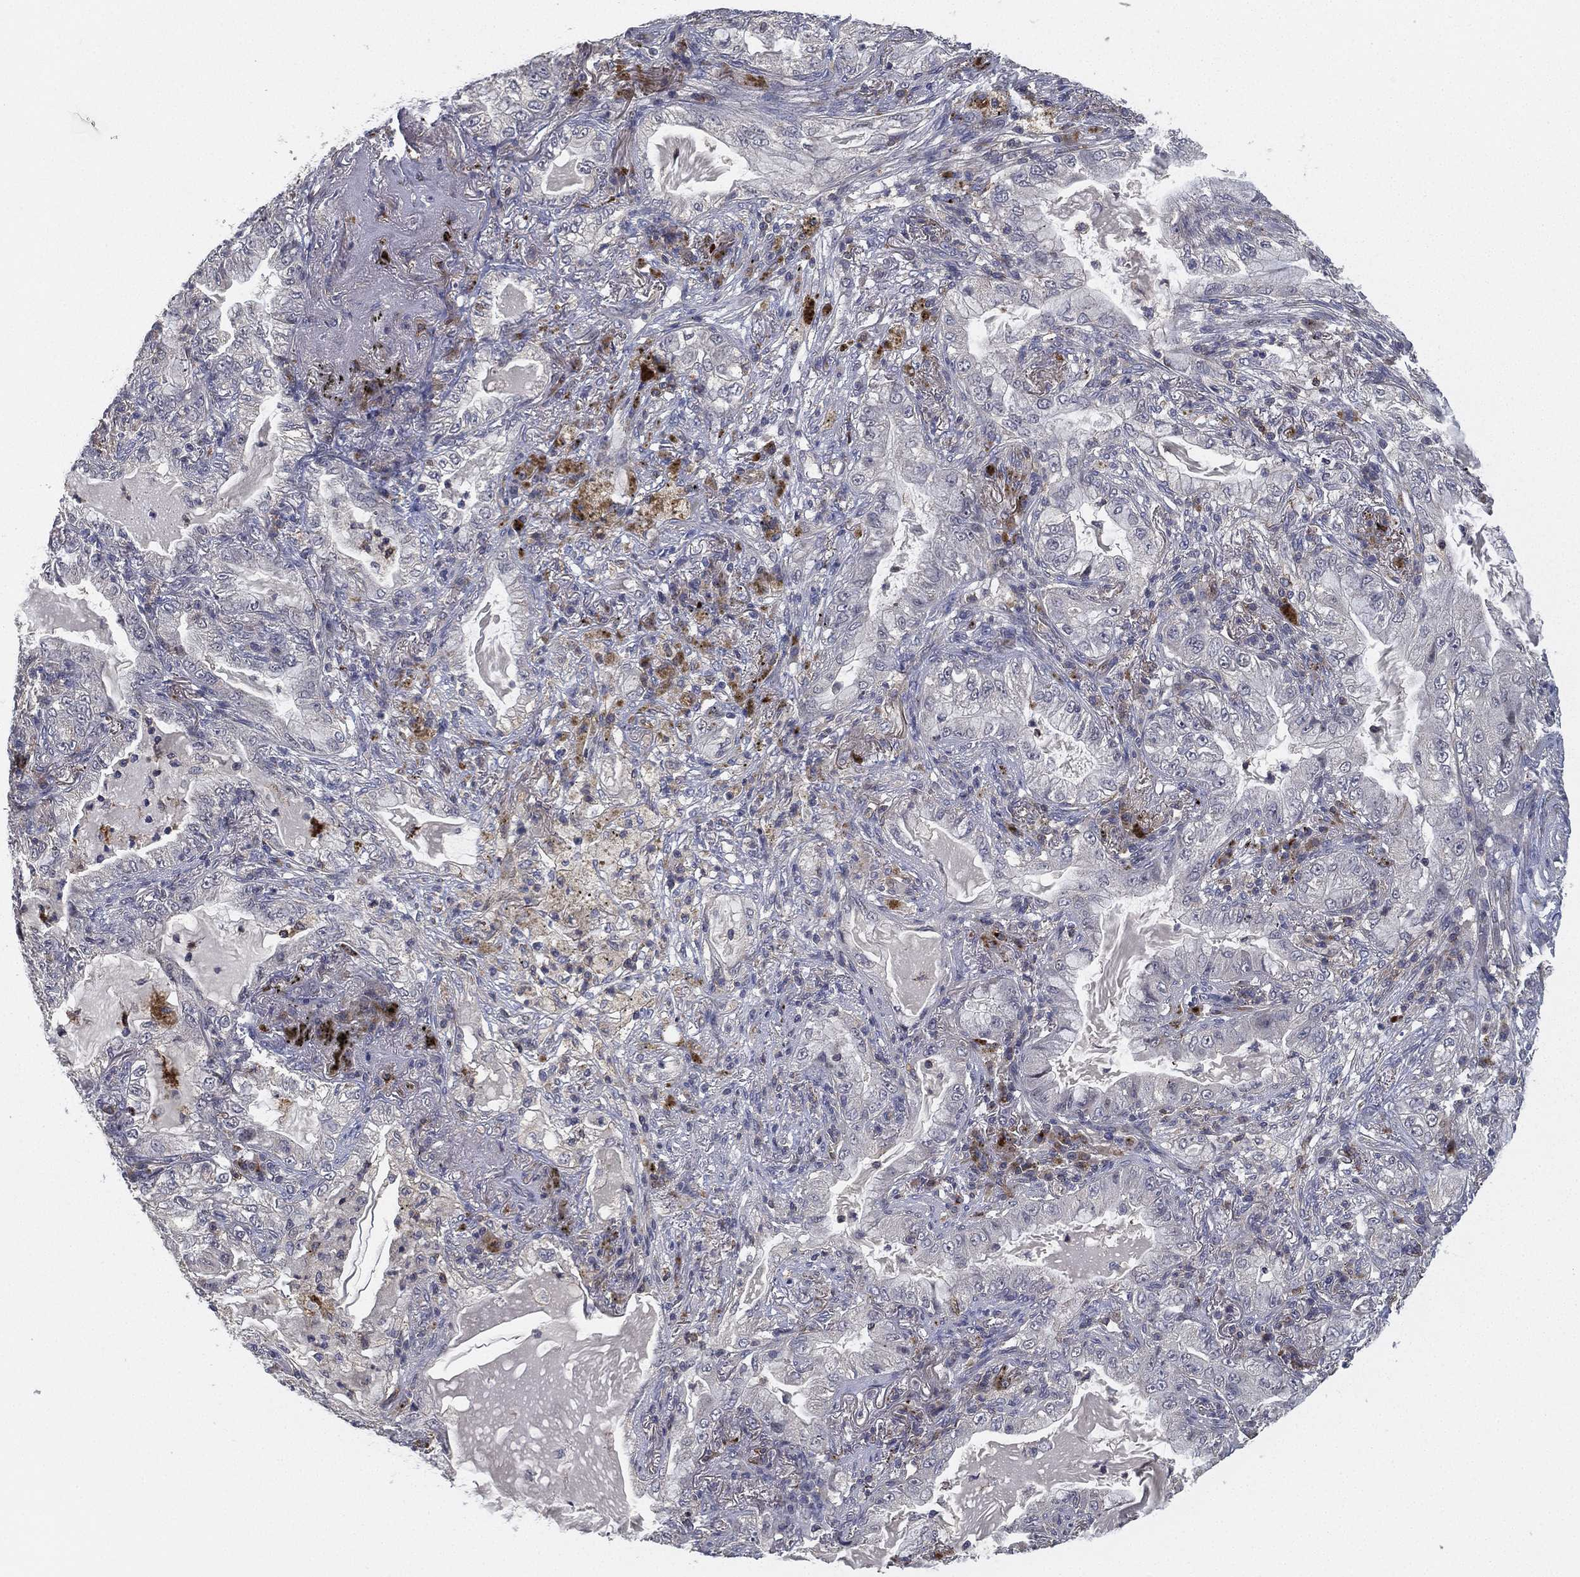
{"staining": {"intensity": "negative", "quantity": "none", "location": "none"}, "tissue": "lung cancer", "cell_type": "Tumor cells", "image_type": "cancer", "snomed": [{"axis": "morphology", "description": "Adenocarcinoma, NOS"}, {"axis": "topography", "description": "Lung"}], "caption": "High magnification brightfield microscopy of lung cancer stained with DAB (3,3'-diaminobenzidine) (brown) and counterstained with hematoxylin (blue): tumor cells show no significant positivity.", "gene": "CFAP251", "patient": {"sex": "female", "age": 73}}